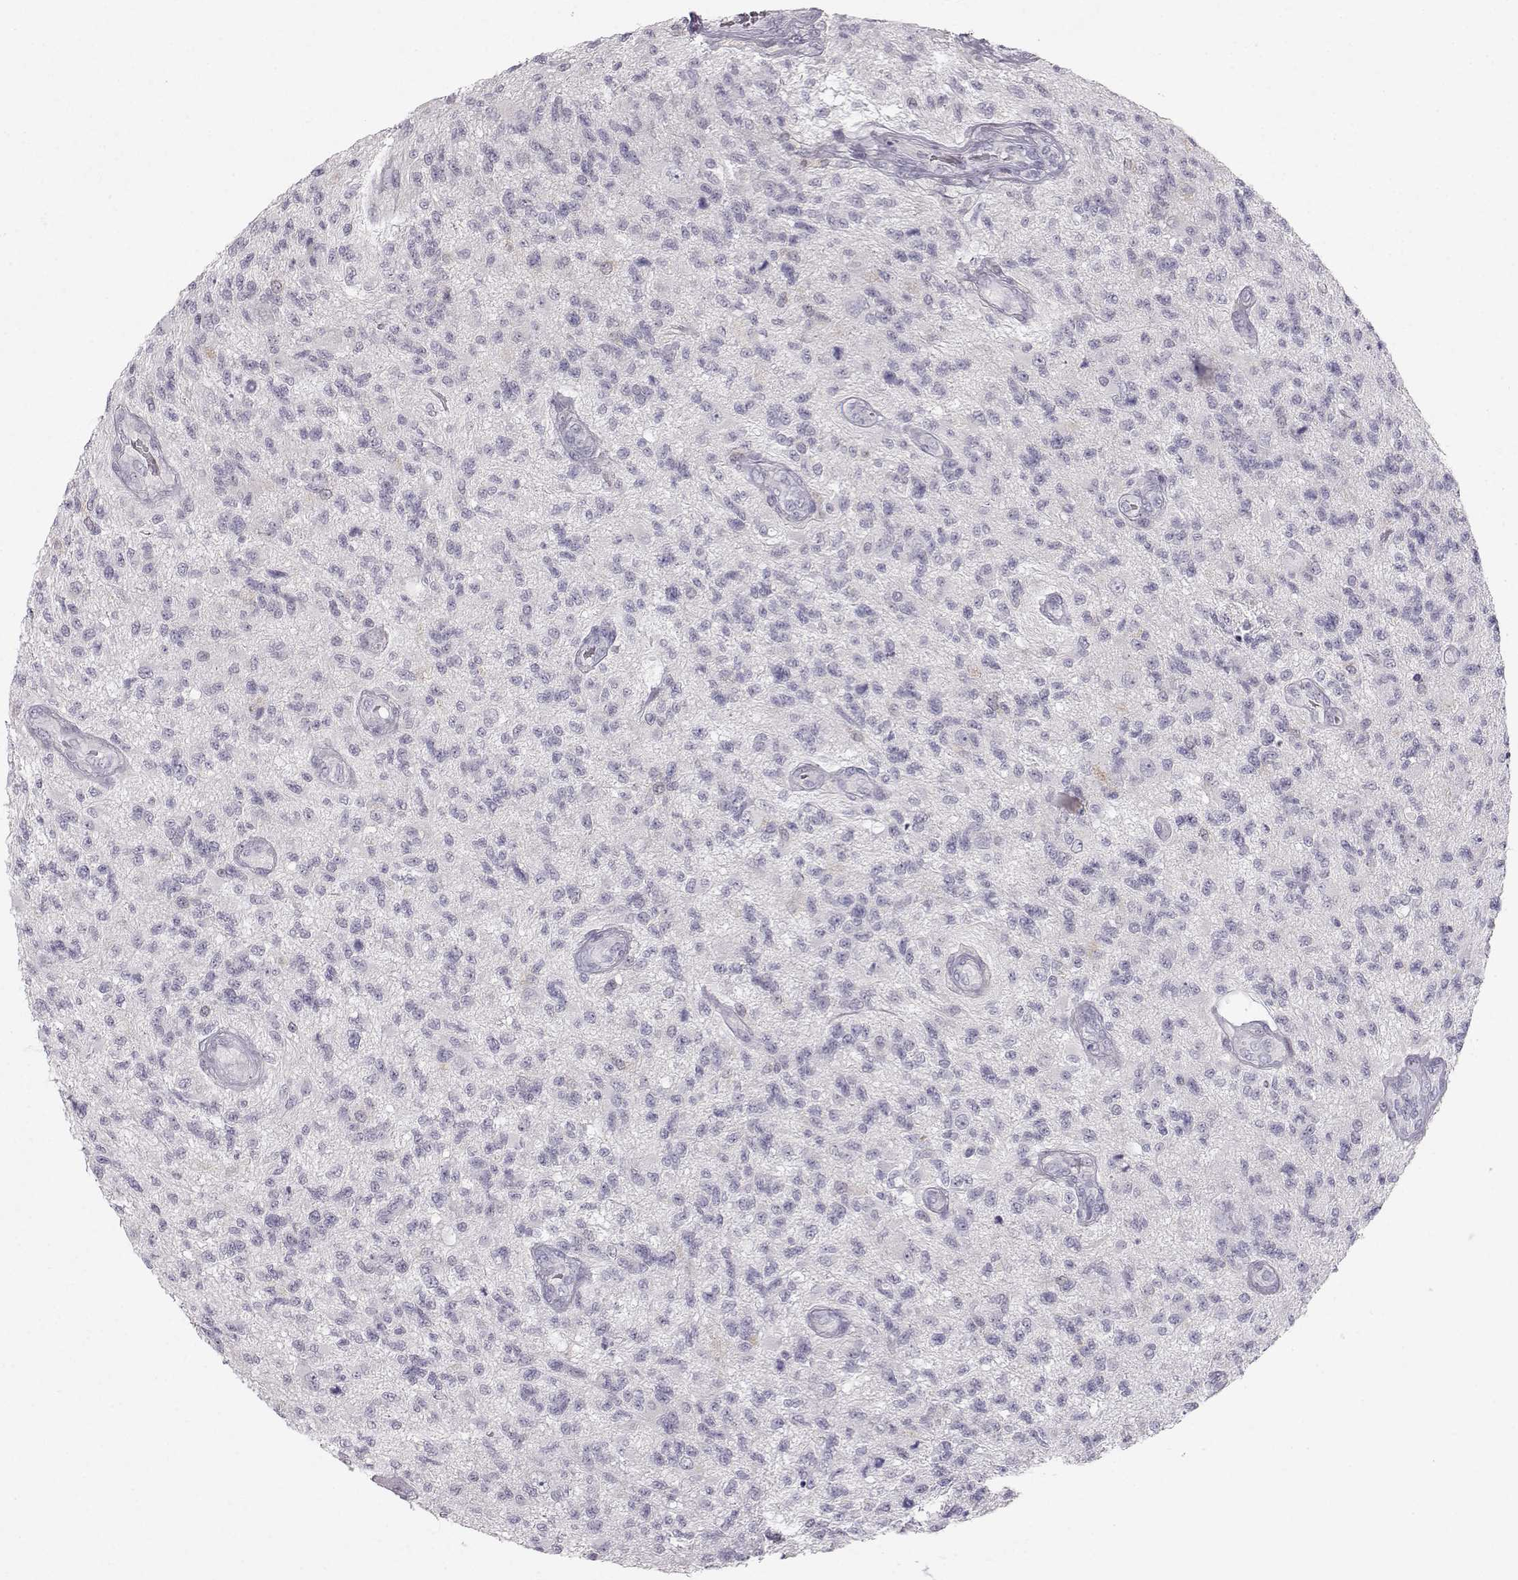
{"staining": {"intensity": "negative", "quantity": "none", "location": "none"}, "tissue": "glioma", "cell_type": "Tumor cells", "image_type": "cancer", "snomed": [{"axis": "morphology", "description": "Glioma, malignant, High grade"}, {"axis": "topography", "description": "Brain"}], "caption": "IHC micrograph of neoplastic tissue: malignant glioma (high-grade) stained with DAB (3,3'-diaminobenzidine) exhibits no significant protein positivity in tumor cells. Nuclei are stained in blue.", "gene": "ZNF185", "patient": {"sex": "male", "age": 56}}